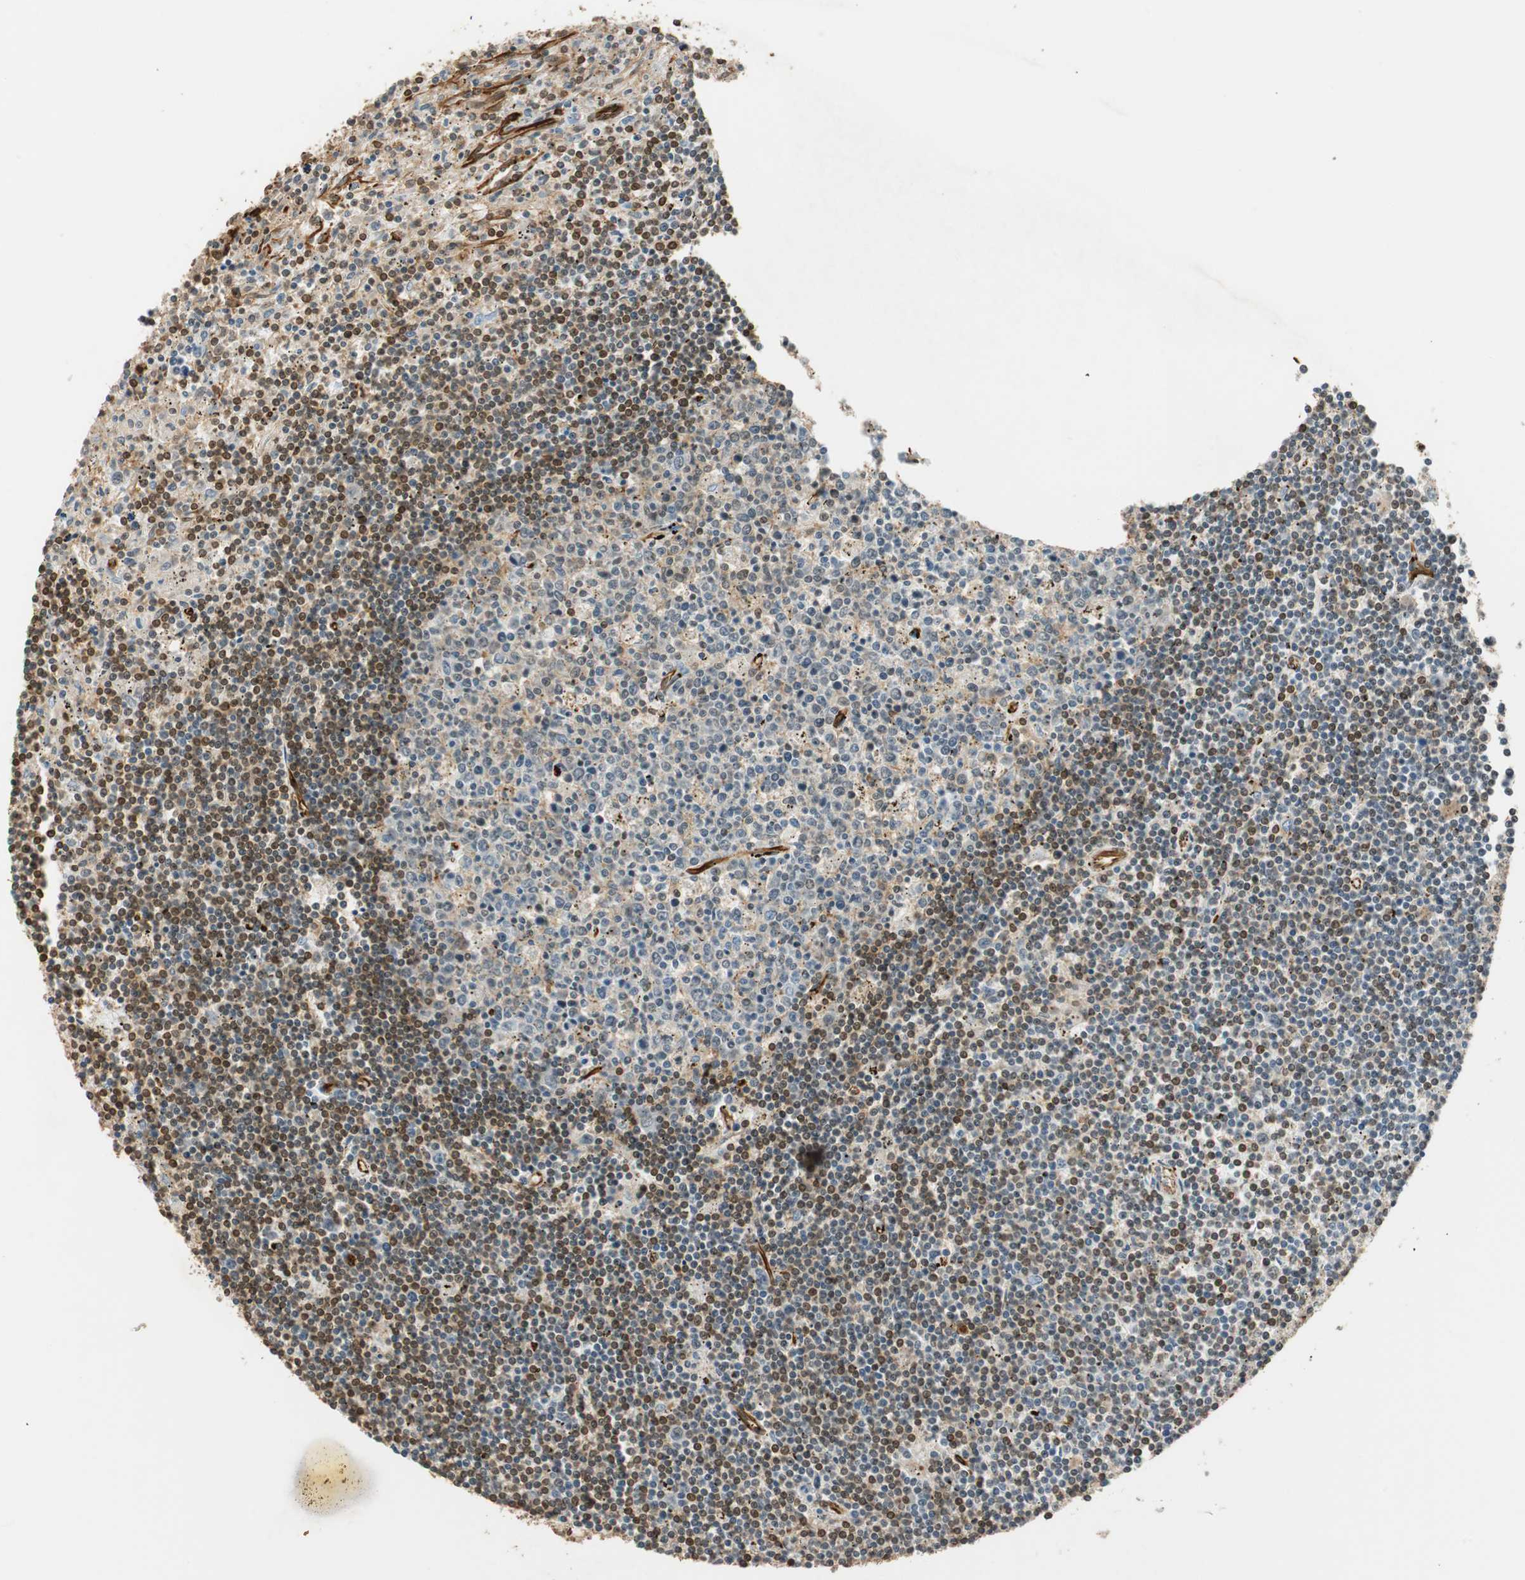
{"staining": {"intensity": "negative", "quantity": "none", "location": "none"}, "tissue": "lymphoma", "cell_type": "Tumor cells", "image_type": "cancer", "snomed": [{"axis": "morphology", "description": "Malignant lymphoma, non-Hodgkin's type, Low grade"}, {"axis": "topography", "description": "Spleen"}], "caption": "Immunohistochemistry (IHC) photomicrograph of neoplastic tissue: human low-grade malignant lymphoma, non-Hodgkin's type stained with DAB (3,3'-diaminobenzidine) displays no significant protein positivity in tumor cells.", "gene": "NES", "patient": {"sex": "male", "age": 76}}